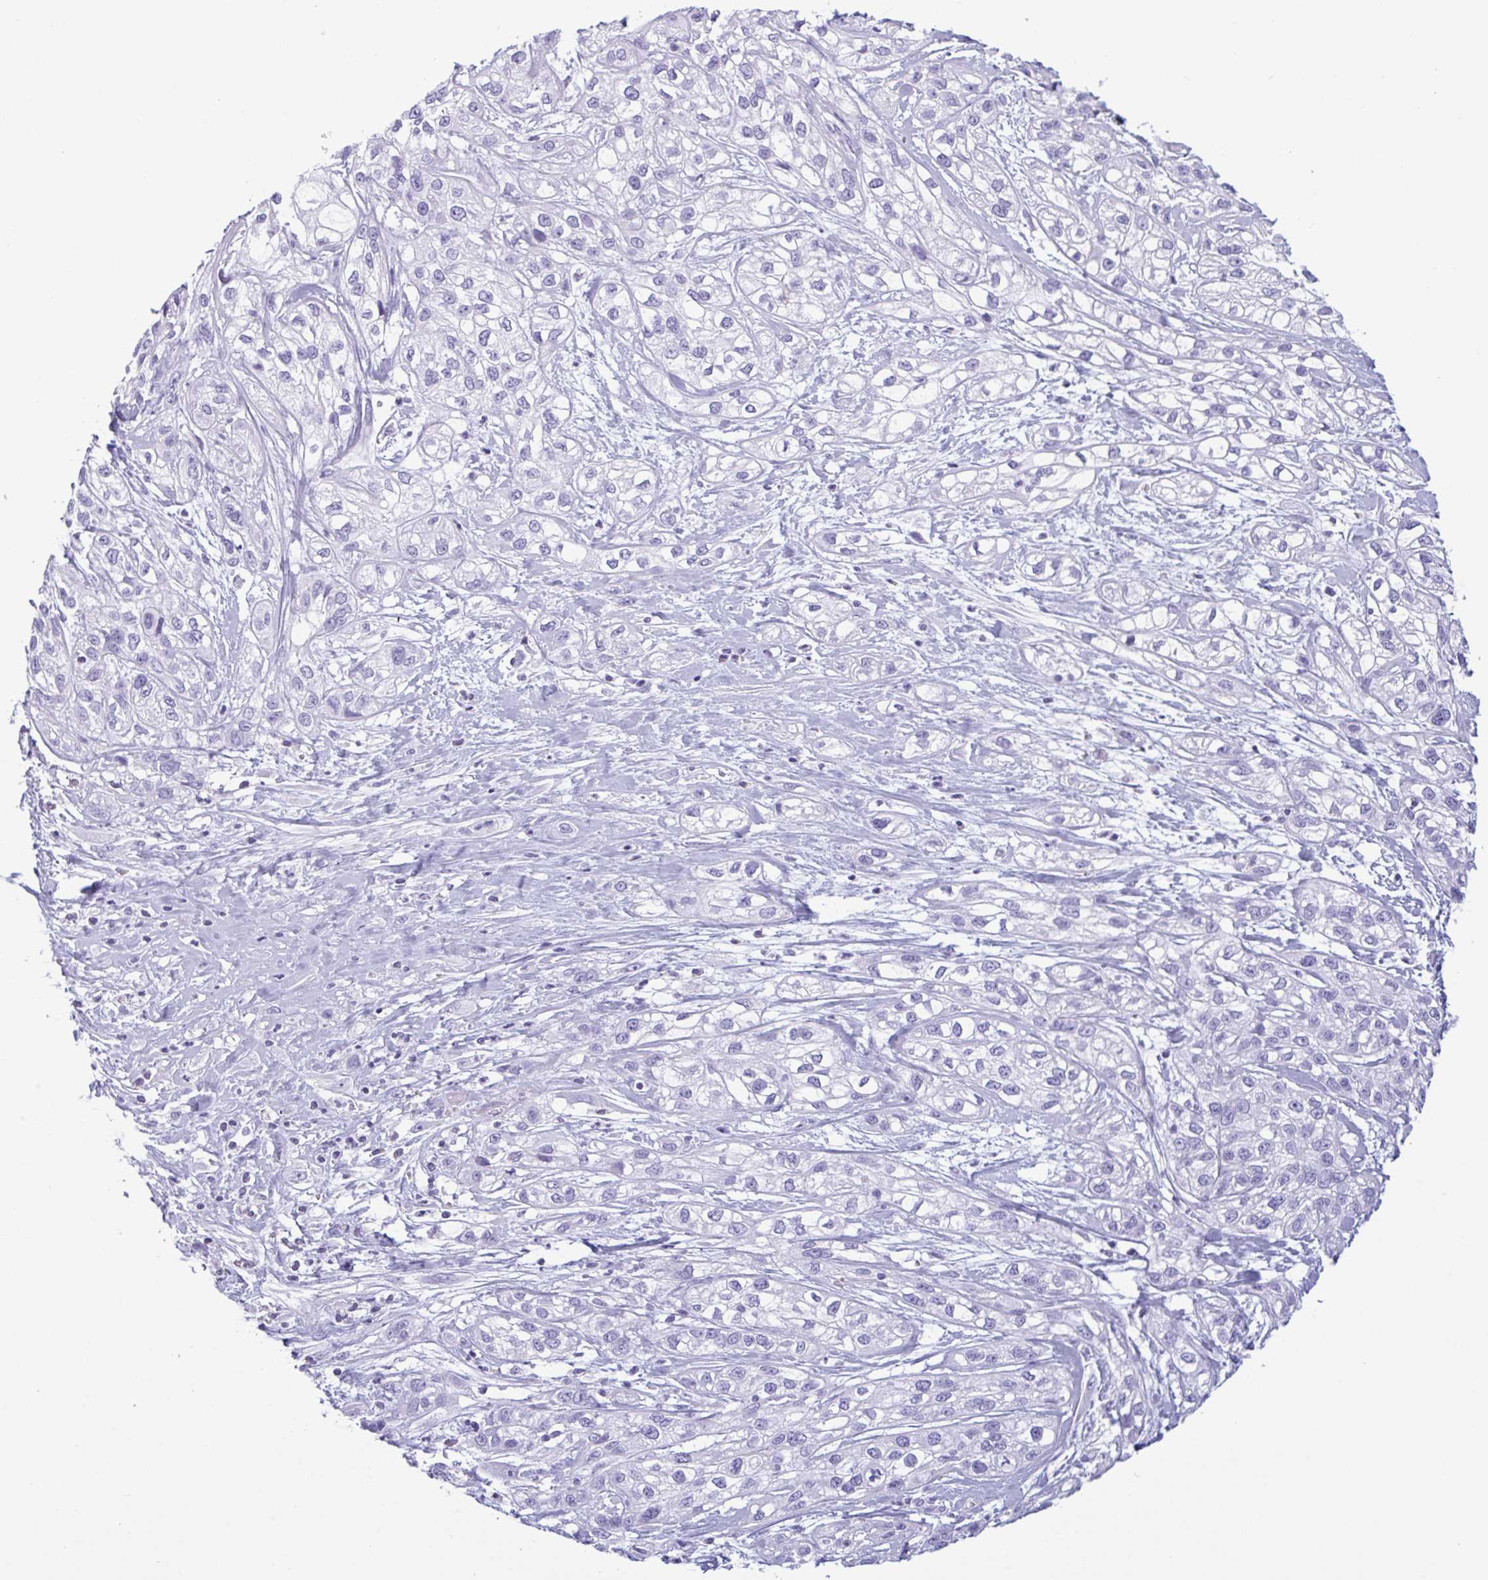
{"staining": {"intensity": "negative", "quantity": "none", "location": "none"}, "tissue": "skin cancer", "cell_type": "Tumor cells", "image_type": "cancer", "snomed": [{"axis": "morphology", "description": "Squamous cell carcinoma, NOS"}, {"axis": "topography", "description": "Skin"}], "caption": "This histopathology image is of skin cancer stained with immunohistochemistry (IHC) to label a protein in brown with the nuclei are counter-stained blue. There is no positivity in tumor cells. (DAB (3,3'-diaminobenzidine) immunohistochemistry visualized using brightfield microscopy, high magnification).", "gene": "CTSE", "patient": {"sex": "male", "age": 82}}